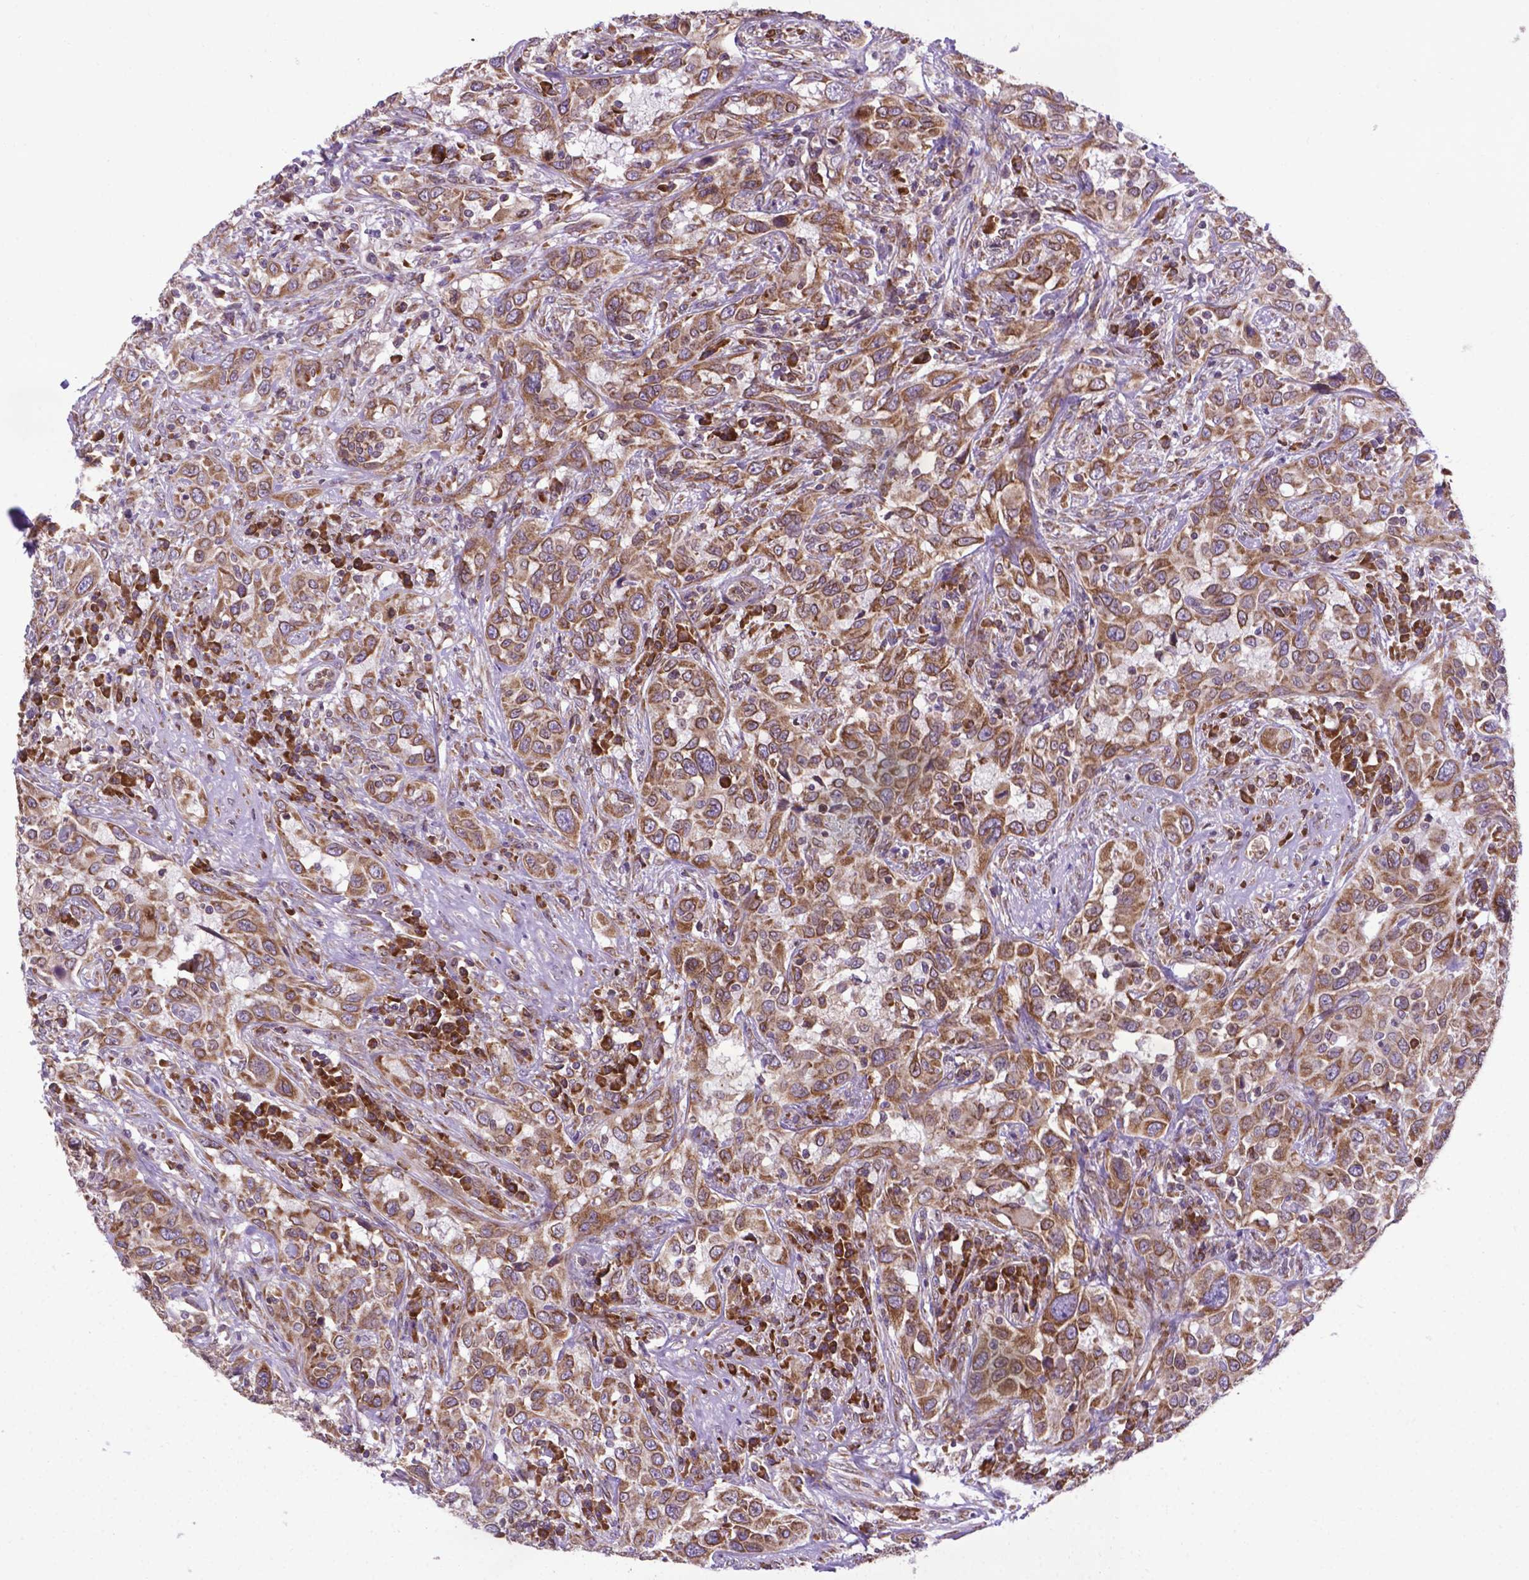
{"staining": {"intensity": "moderate", "quantity": "25%-75%", "location": "cytoplasmic/membranous"}, "tissue": "urothelial cancer", "cell_type": "Tumor cells", "image_type": "cancer", "snomed": [{"axis": "morphology", "description": "Urothelial carcinoma, NOS"}, {"axis": "morphology", "description": "Urothelial carcinoma, High grade"}, {"axis": "topography", "description": "Urinary bladder"}], "caption": "This is an image of immunohistochemistry staining of high-grade urothelial carcinoma, which shows moderate positivity in the cytoplasmic/membranous of tumor cells.", "gene": "WDR83OS", "patient": {"sex": "female", "age": 64}}